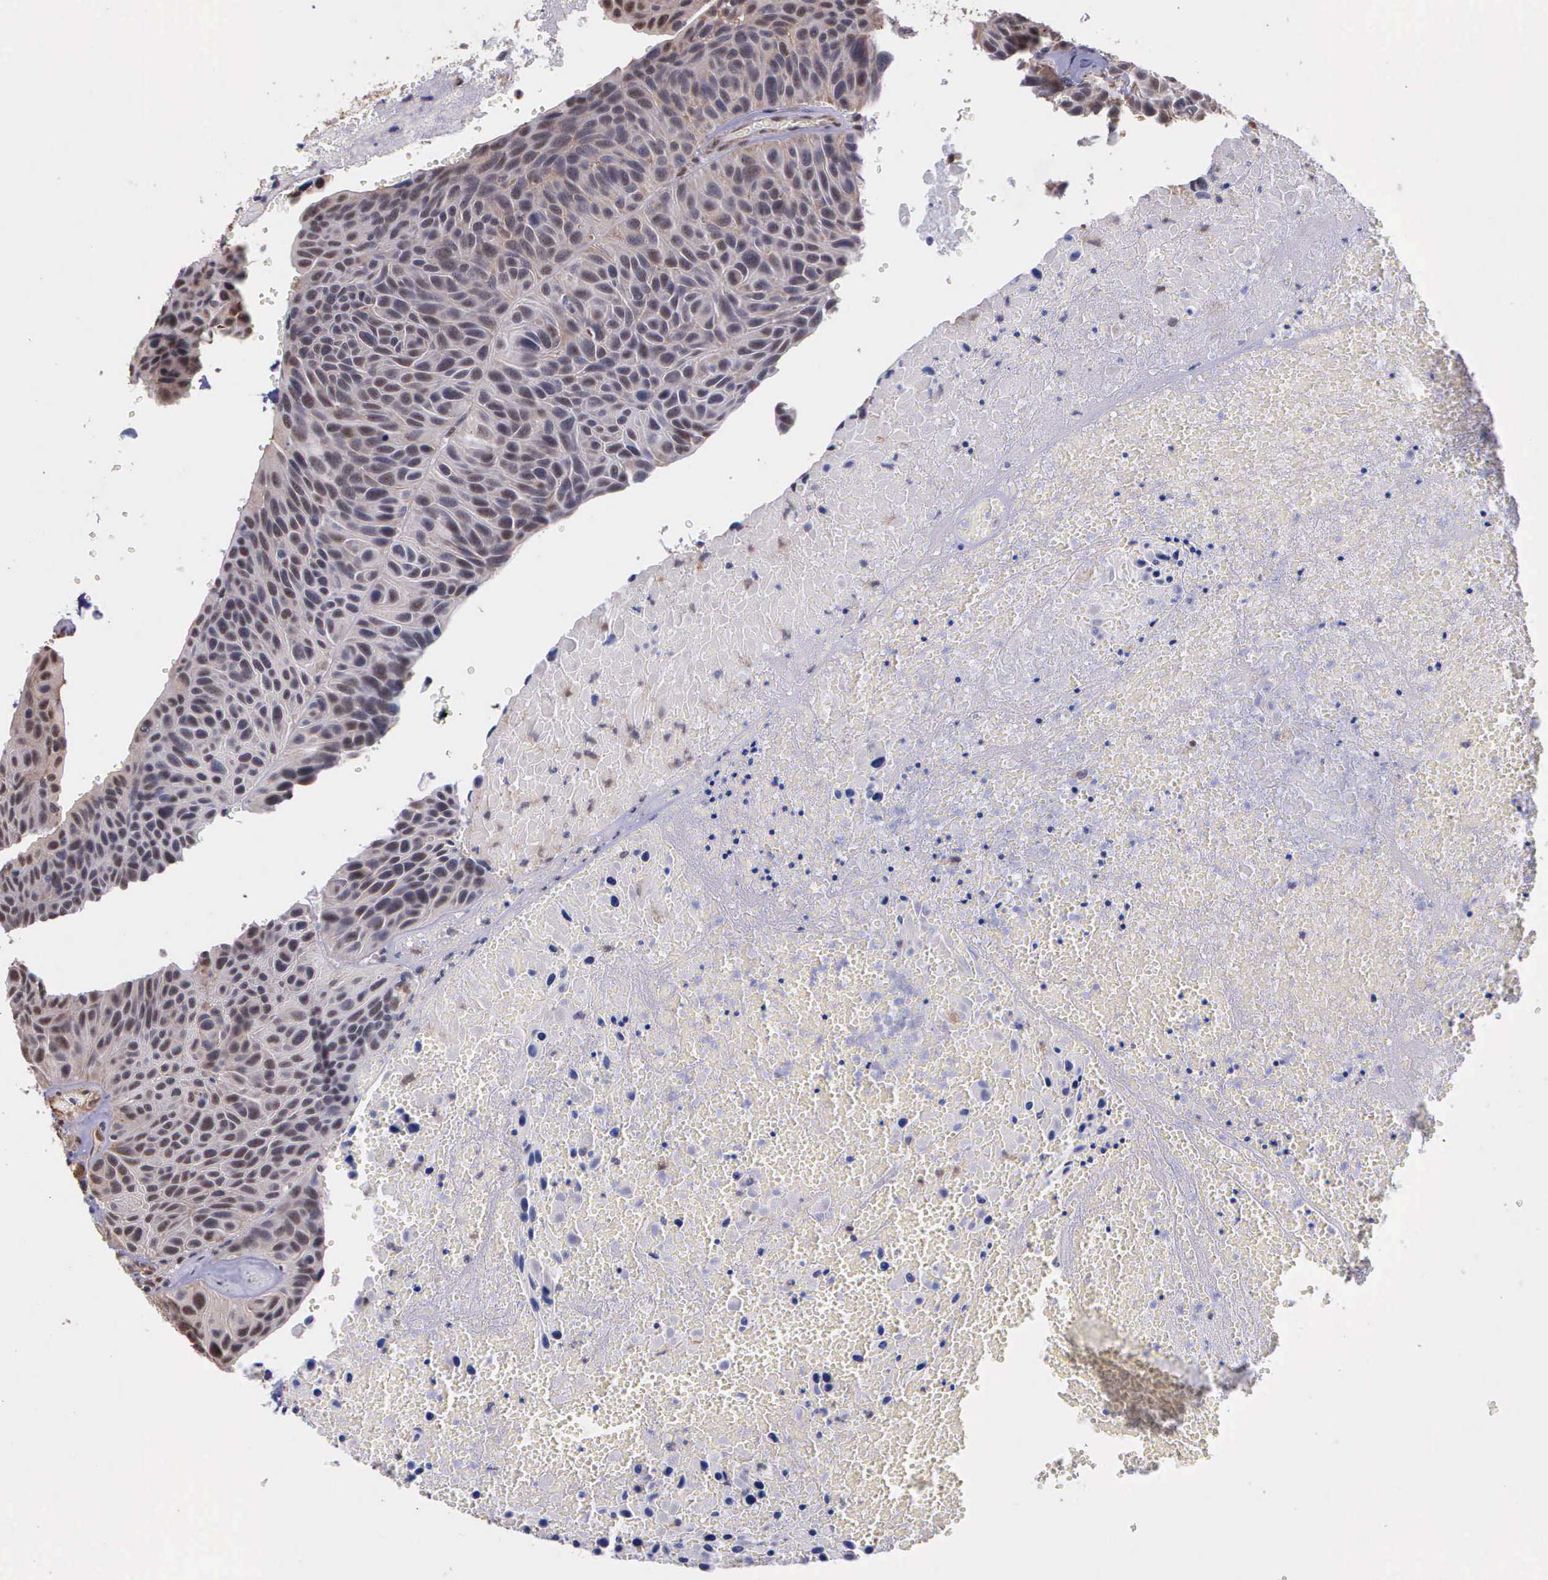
{"staining": {"intensity": "moderate", "quantity": "25%-75%", "location": "cytoplasmic/membranous,nuclear"}, "tissue": "urothelial cancer", "cell_type": "Tumor cells", "image_type": "cancer", "snomed": [{"axis": "morphology", "description": "Urothelial carcinoma, High grade"}, {"axis": "topography", "description": "Urinary bladder"}], "caption": "Immunohistochemical staining of urothelial carcinoma (high-grade) displays moderate cytoplasmic/membranous and nuclear protein staining in approximately 25%-75% of tumor cells.", "gene": "PSMC1", "patient": {"sex": "male", "age": 66}}